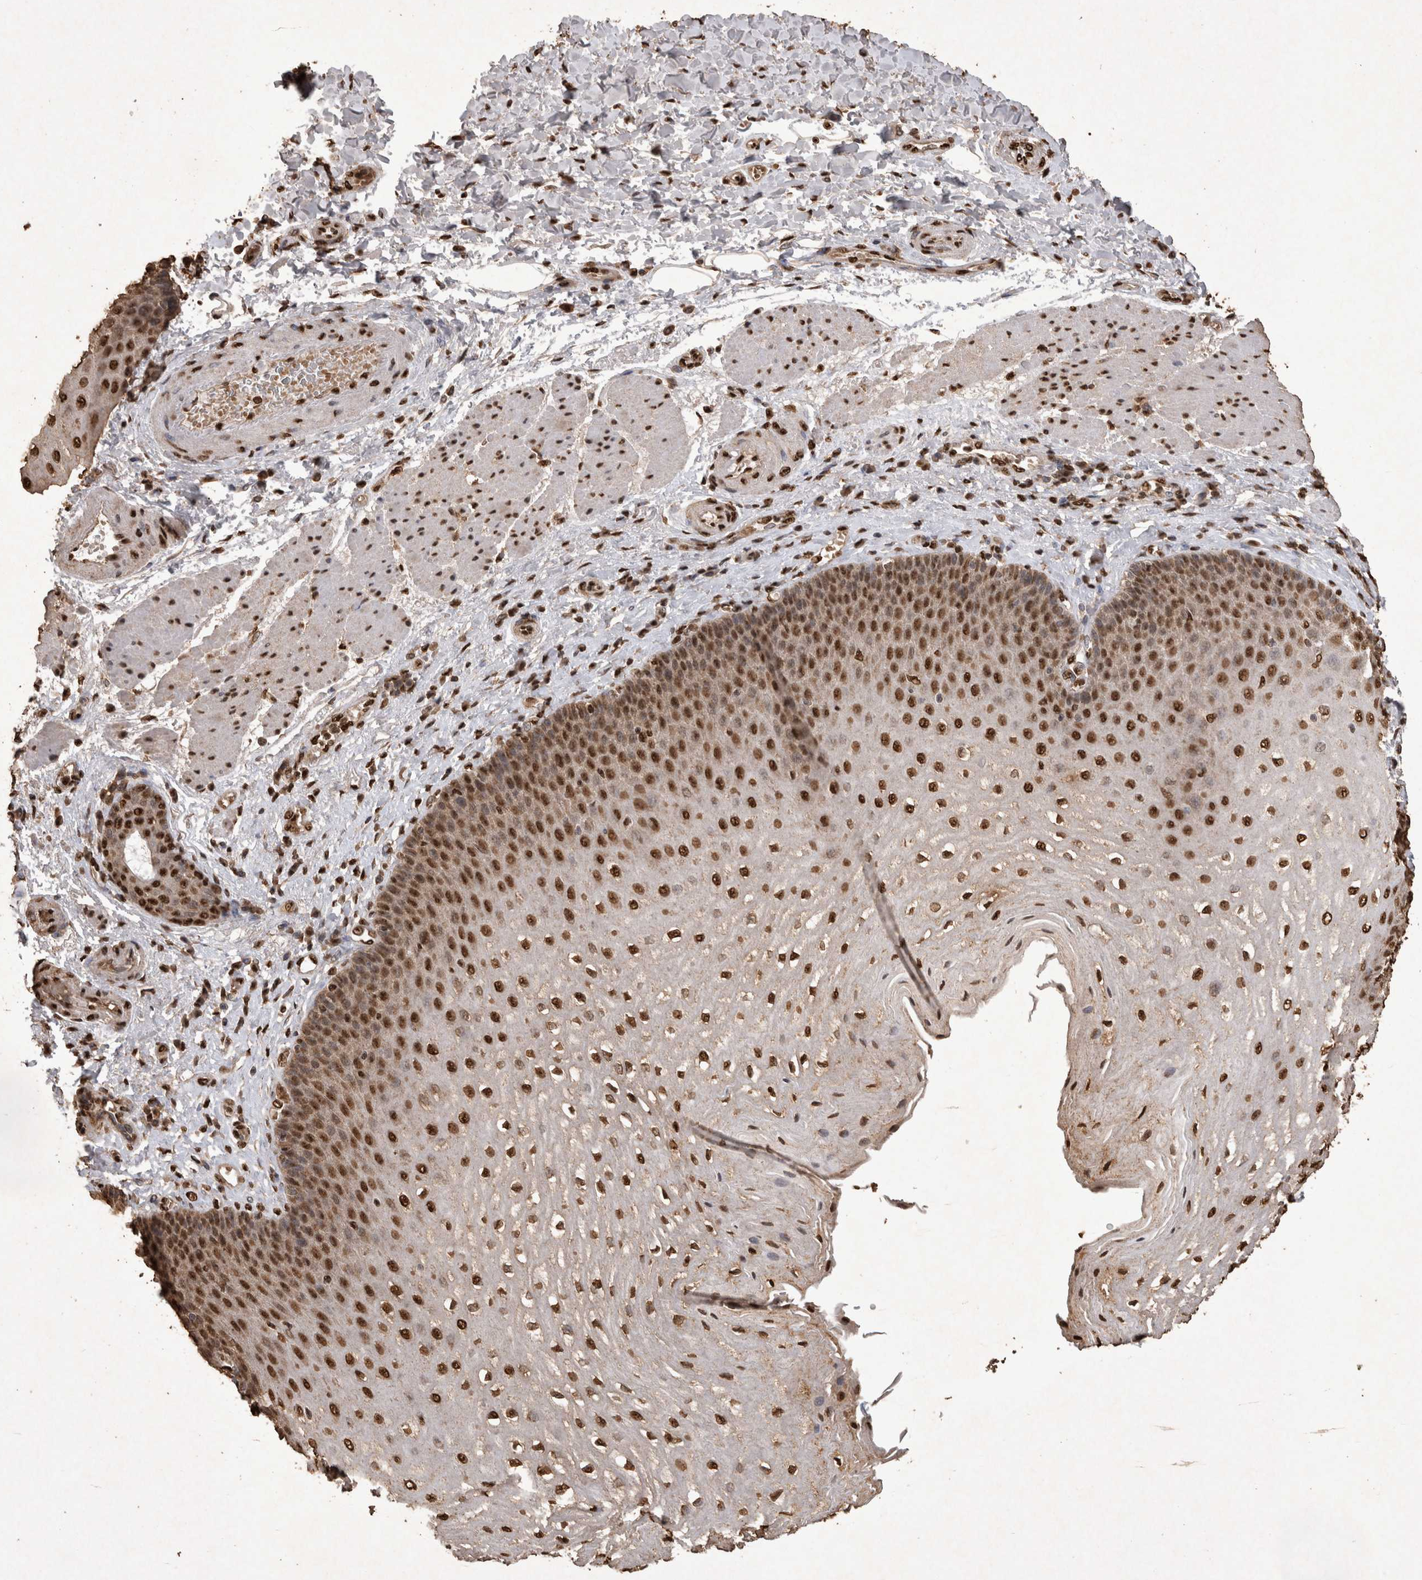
{"staining": {"intensity": "strong", "quantity": ">75%", "location": "nuclear"}, "tissue": "esophagus", "cell_type": "Squamous epithelial cells", "image_type": "normal", "snomed": [{"axis": "morphology", "description": "Normal tissue, NOS"}, {"axis": "topography", "description": "Esophagus"}], "caption": "DAB (3,3'-diaminobenzidine) immunohistochemical staining of unremarkable esophagus shows strong nuclear protein positivity in approximately >75% of squamous epithelial cells. (Brightfield microscopy of DAB IHC at high magnification).", "gene": "OAS2", "patient": {"sex": "male", "age": 54}}